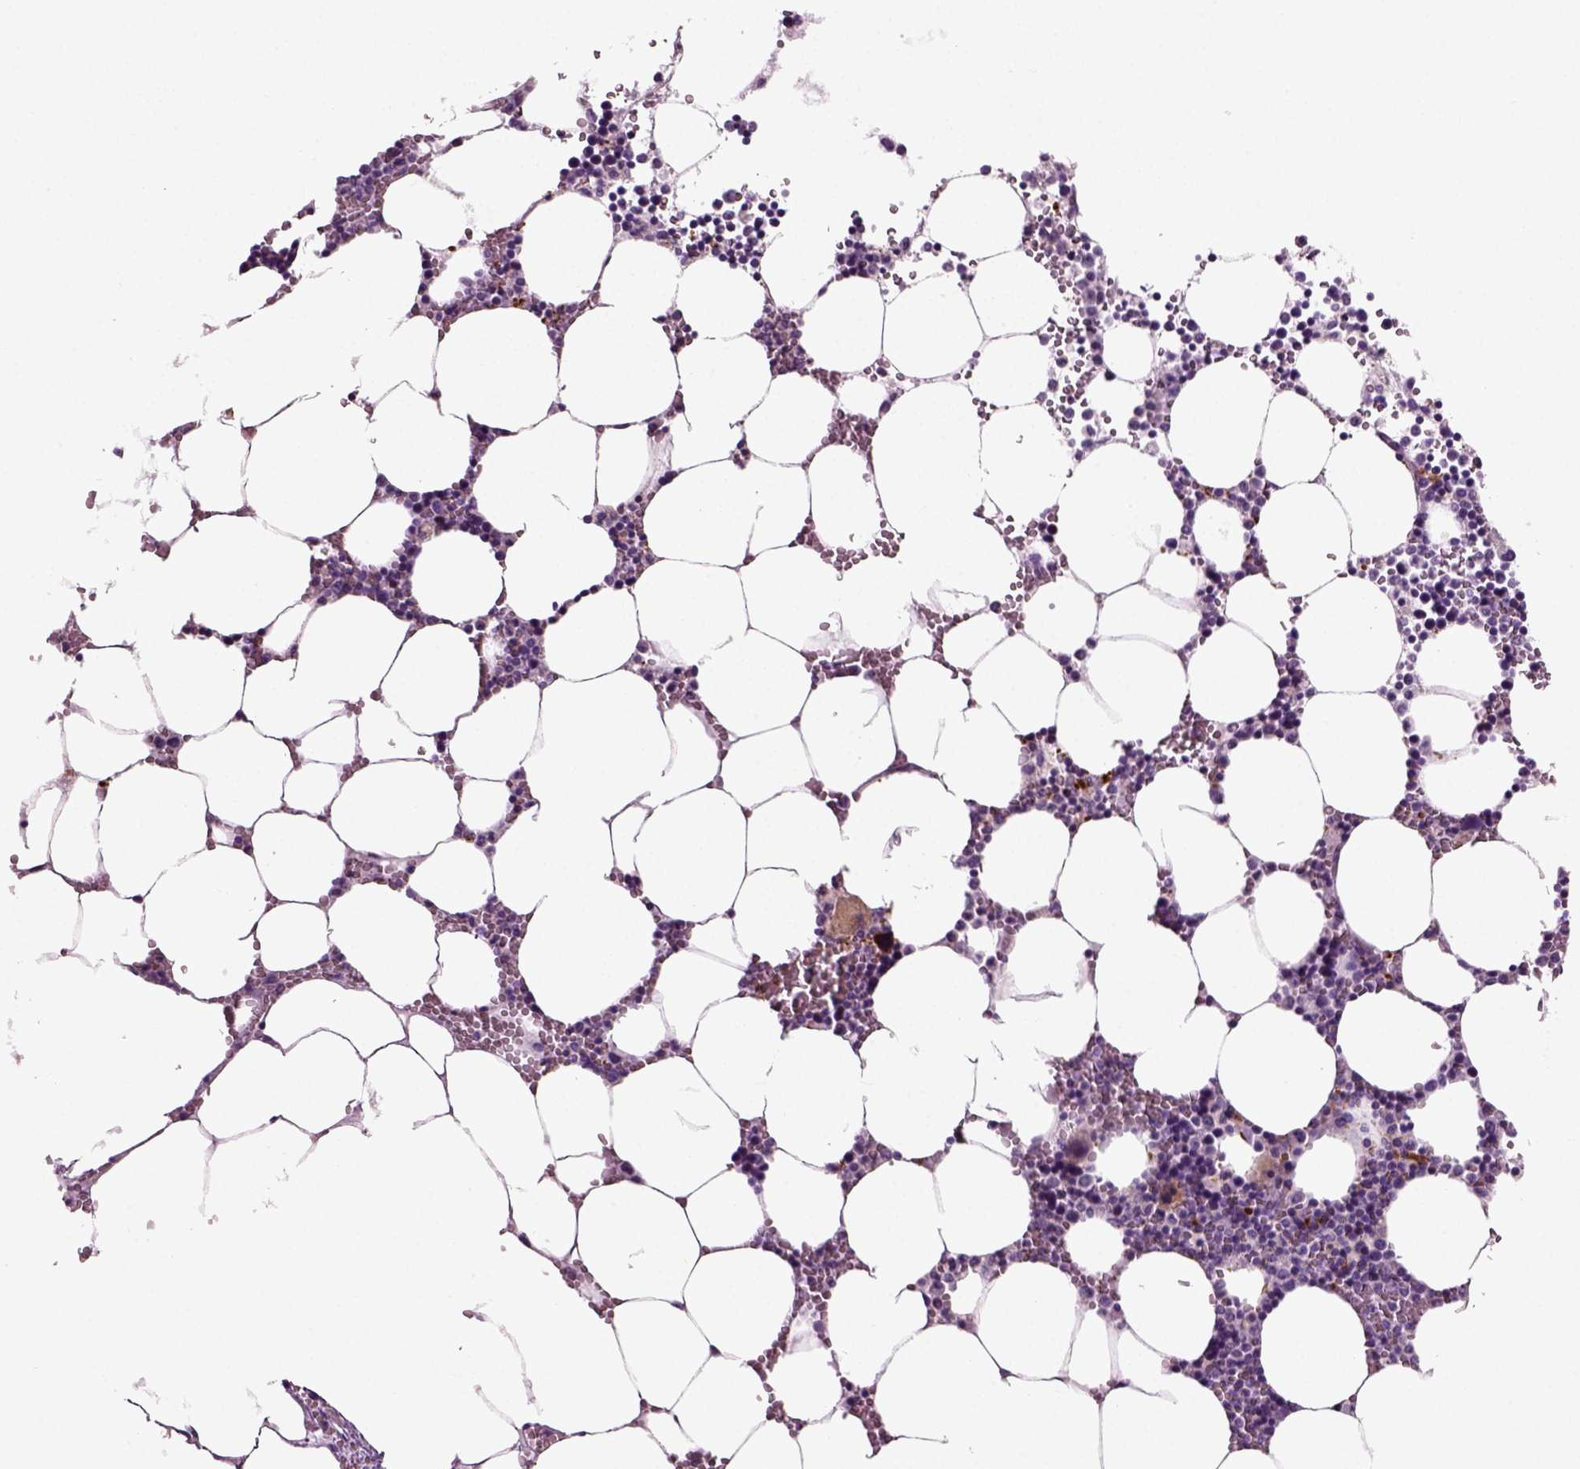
{"staining": {"intensity": "moderate", "quantity": "<25%", "location": "cytoplasmic/membranous"}, "tissue": "bone marrow", "cell_type": "Hematopoietic cells", "image_type": "normal", "snomed": [{"axis": "morphology", "description": "Normal tissue, NOS"}, {"axis": "topography", "description": "Bone marrow"}], "caption": "Protein expression analysis of benign bone marrow shows moderate cytoplasmic/membranous positivity in approximately <25% of hematopoietic cells.", "gene": "DEFB118", "patient": {"sex": "female", "age": 64}}